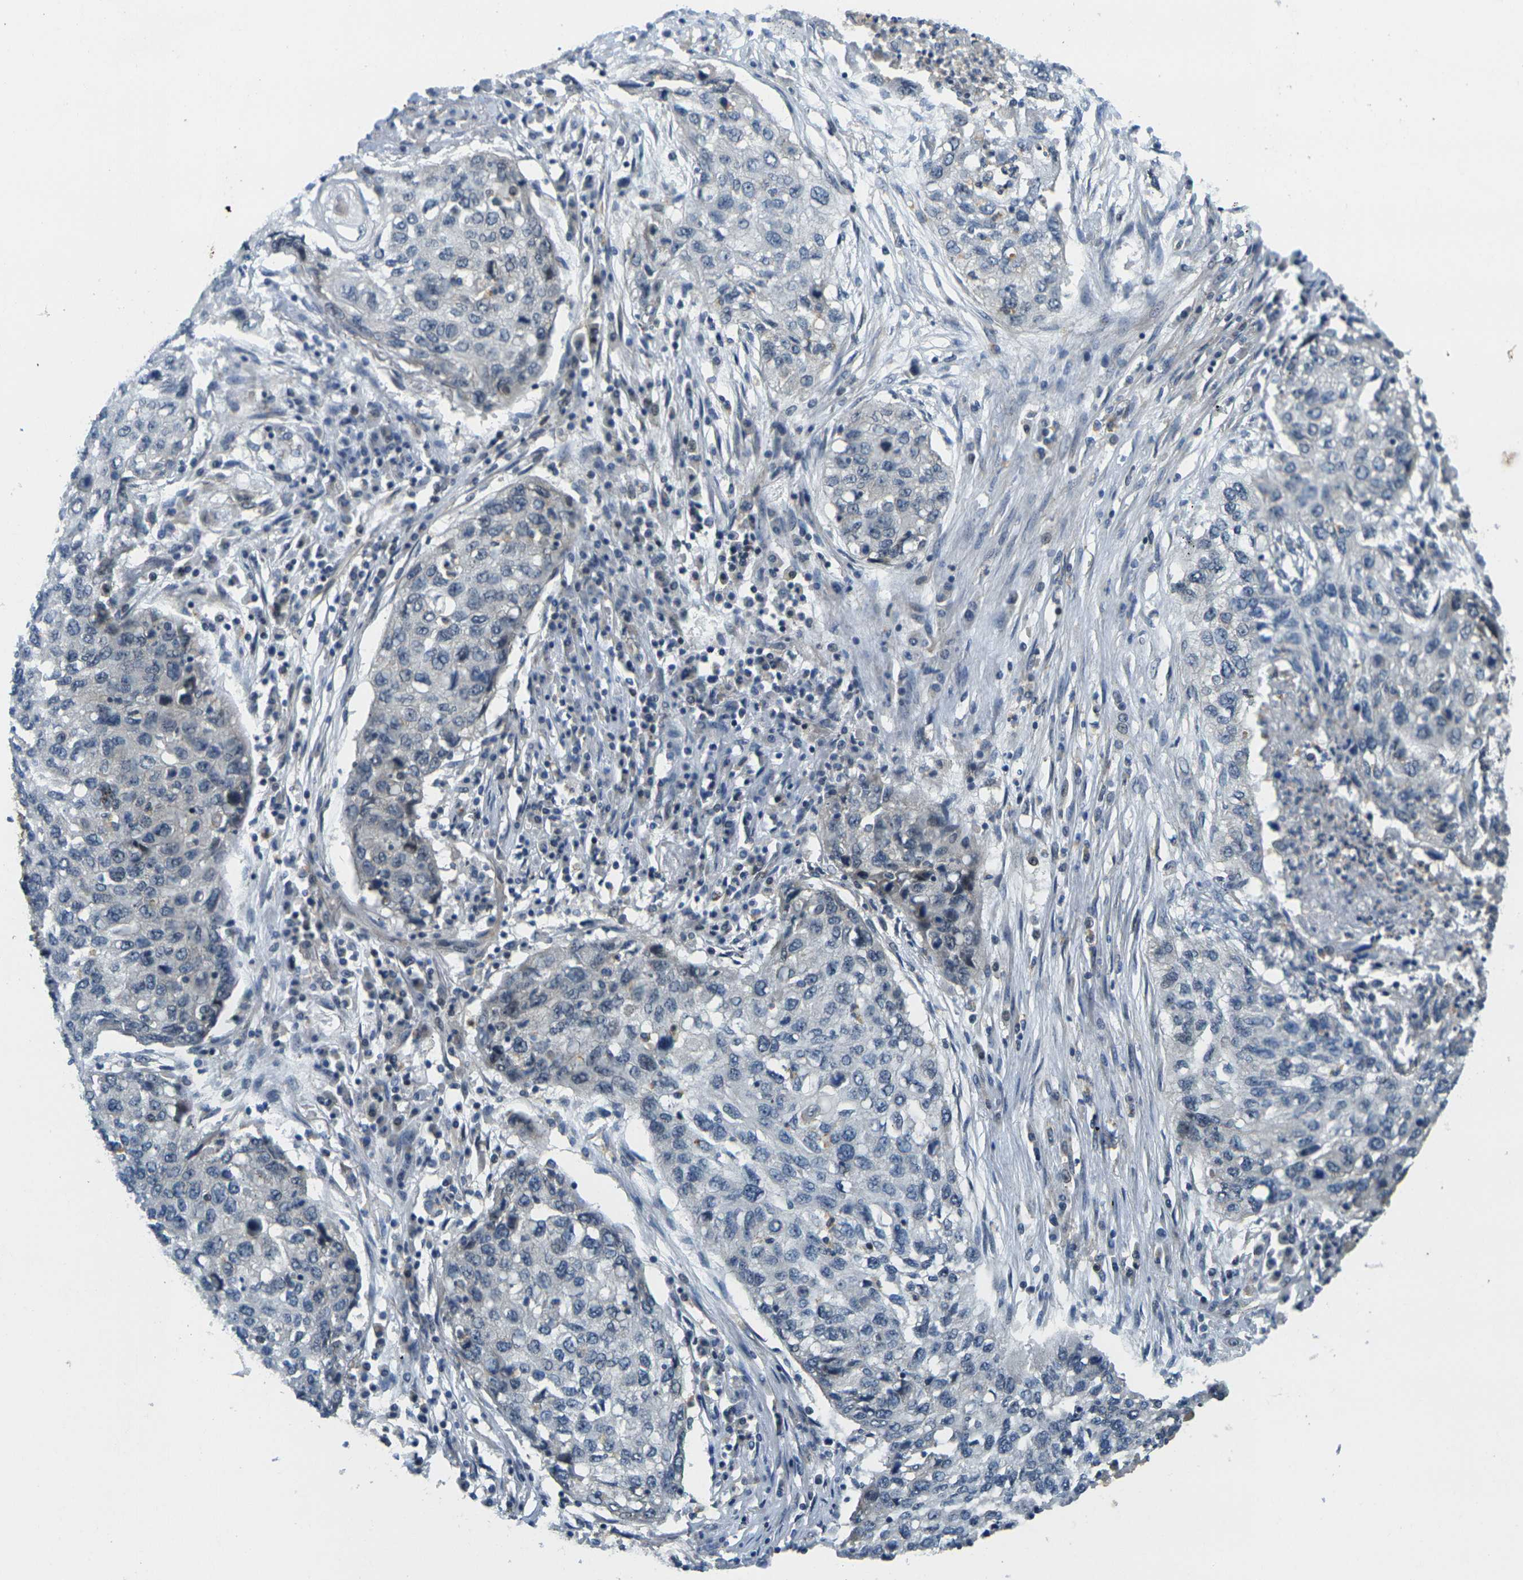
{"staining": {"intensity": "negative", "quantity": "none", "location": "none"}, "tissue": "lung cancer", "cell_type": "Tumor cells", "image_type": "cancer", "snomed": [{"axis": "morphology", "description": "Squamous cell carcinoma, NOS"}, {"axis": "topography", "description": "Lung"}], "caption": "Tumor cells are negative for protein expression in human lung squamous cell carcinoma. Nuclei are stained in blue.", "gene": "KCTD10", "patient": {"sex": "female", "age": 63}}